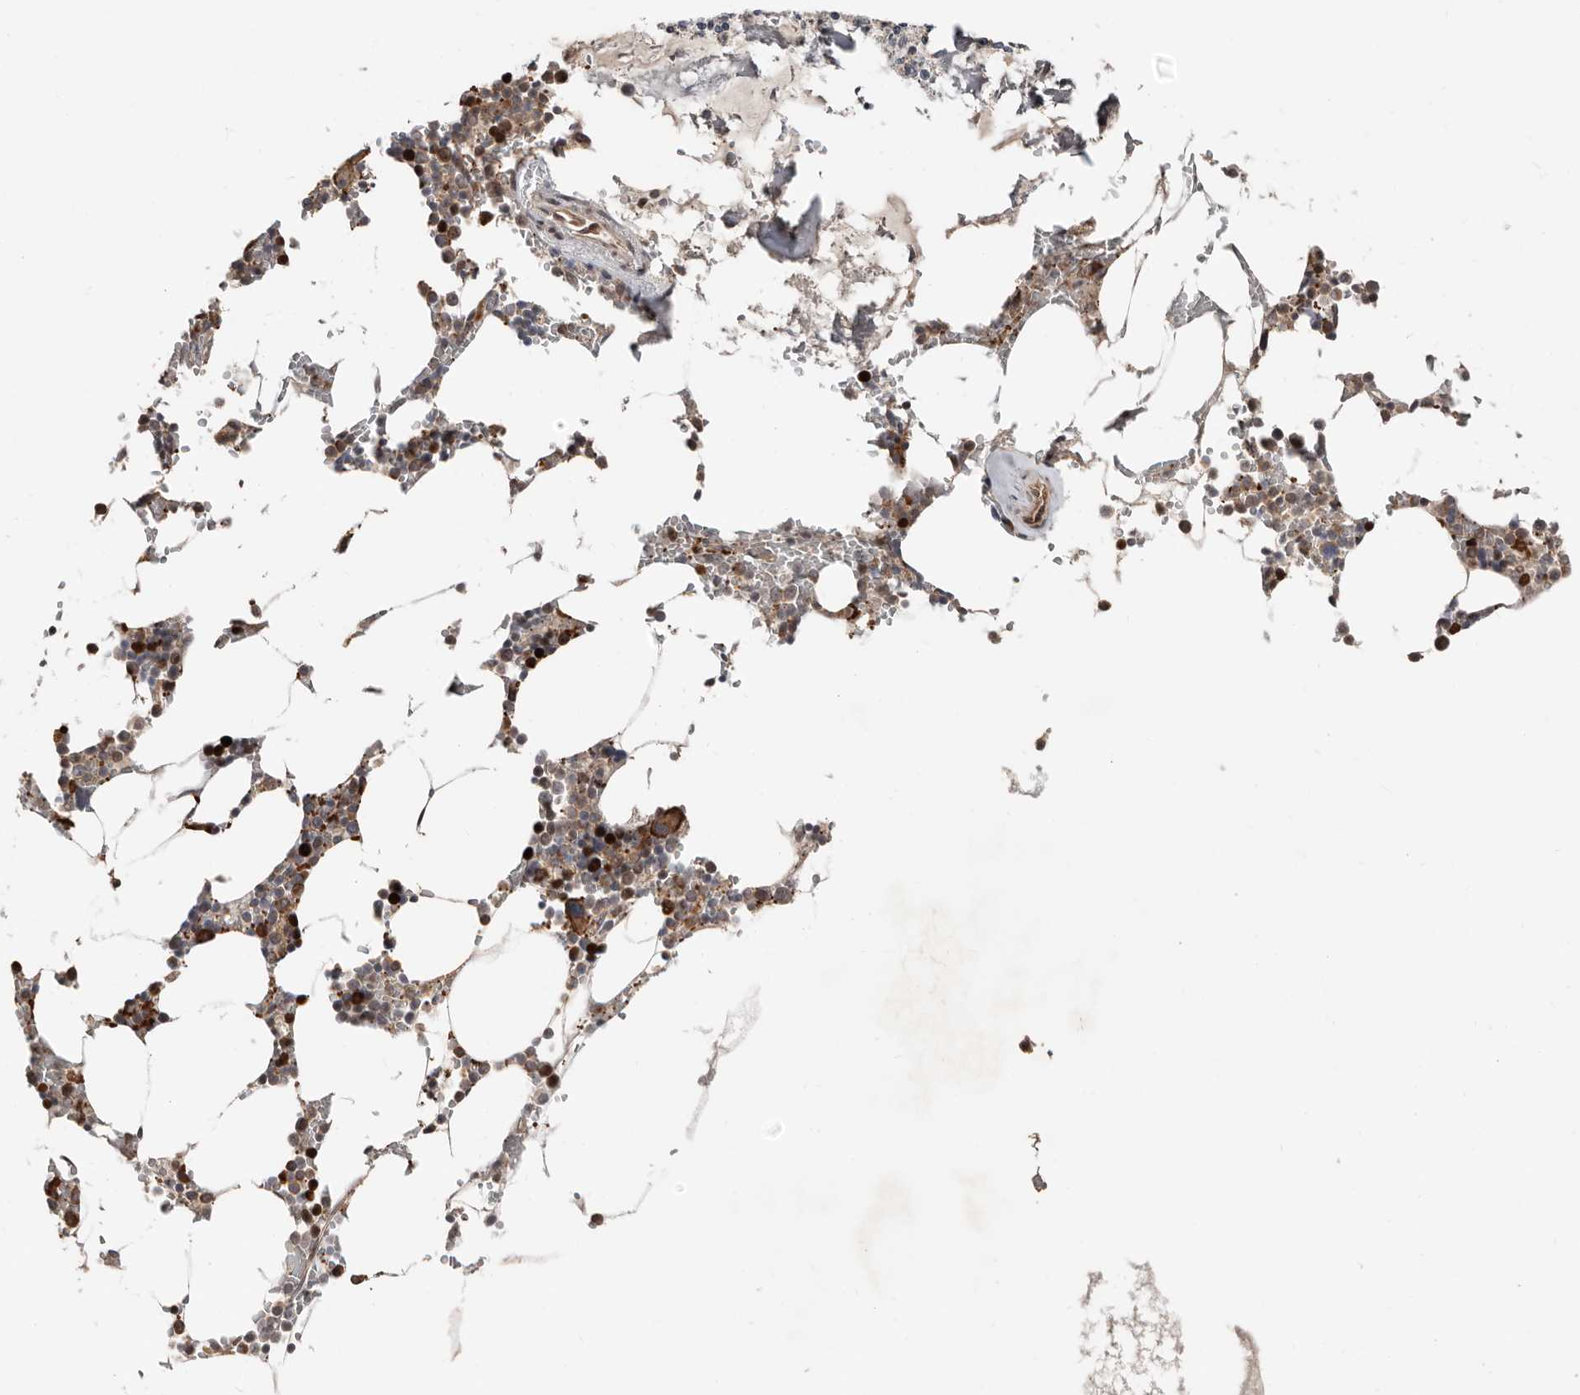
{"staining": {"intensity": "strong", "quantity": ">75%", "location": "cytoplasmic/membranous,nuclear"}, "tissue": "bone marrow", "cell_type": "Hematopoietic cells", "image_type": "normal", "snomed": [{"axis": "morphology", "description": "Normal tissue, NOS"}, {"axis": "topography", "description": "Bone marrow"}], "caption": "Protein staining by immunohistochemistry shows strong cytoplasmic/membranous,nuclear expression in approximately >75% of hematopoietic cells in unremarkable bone marrow. (Stains: DAB in brown, nuclei in blue, Microscopy: brightfield microscopy at high magnification).", "gene": "SMYD4", "patient": {"sex": "male", "age": 70}}